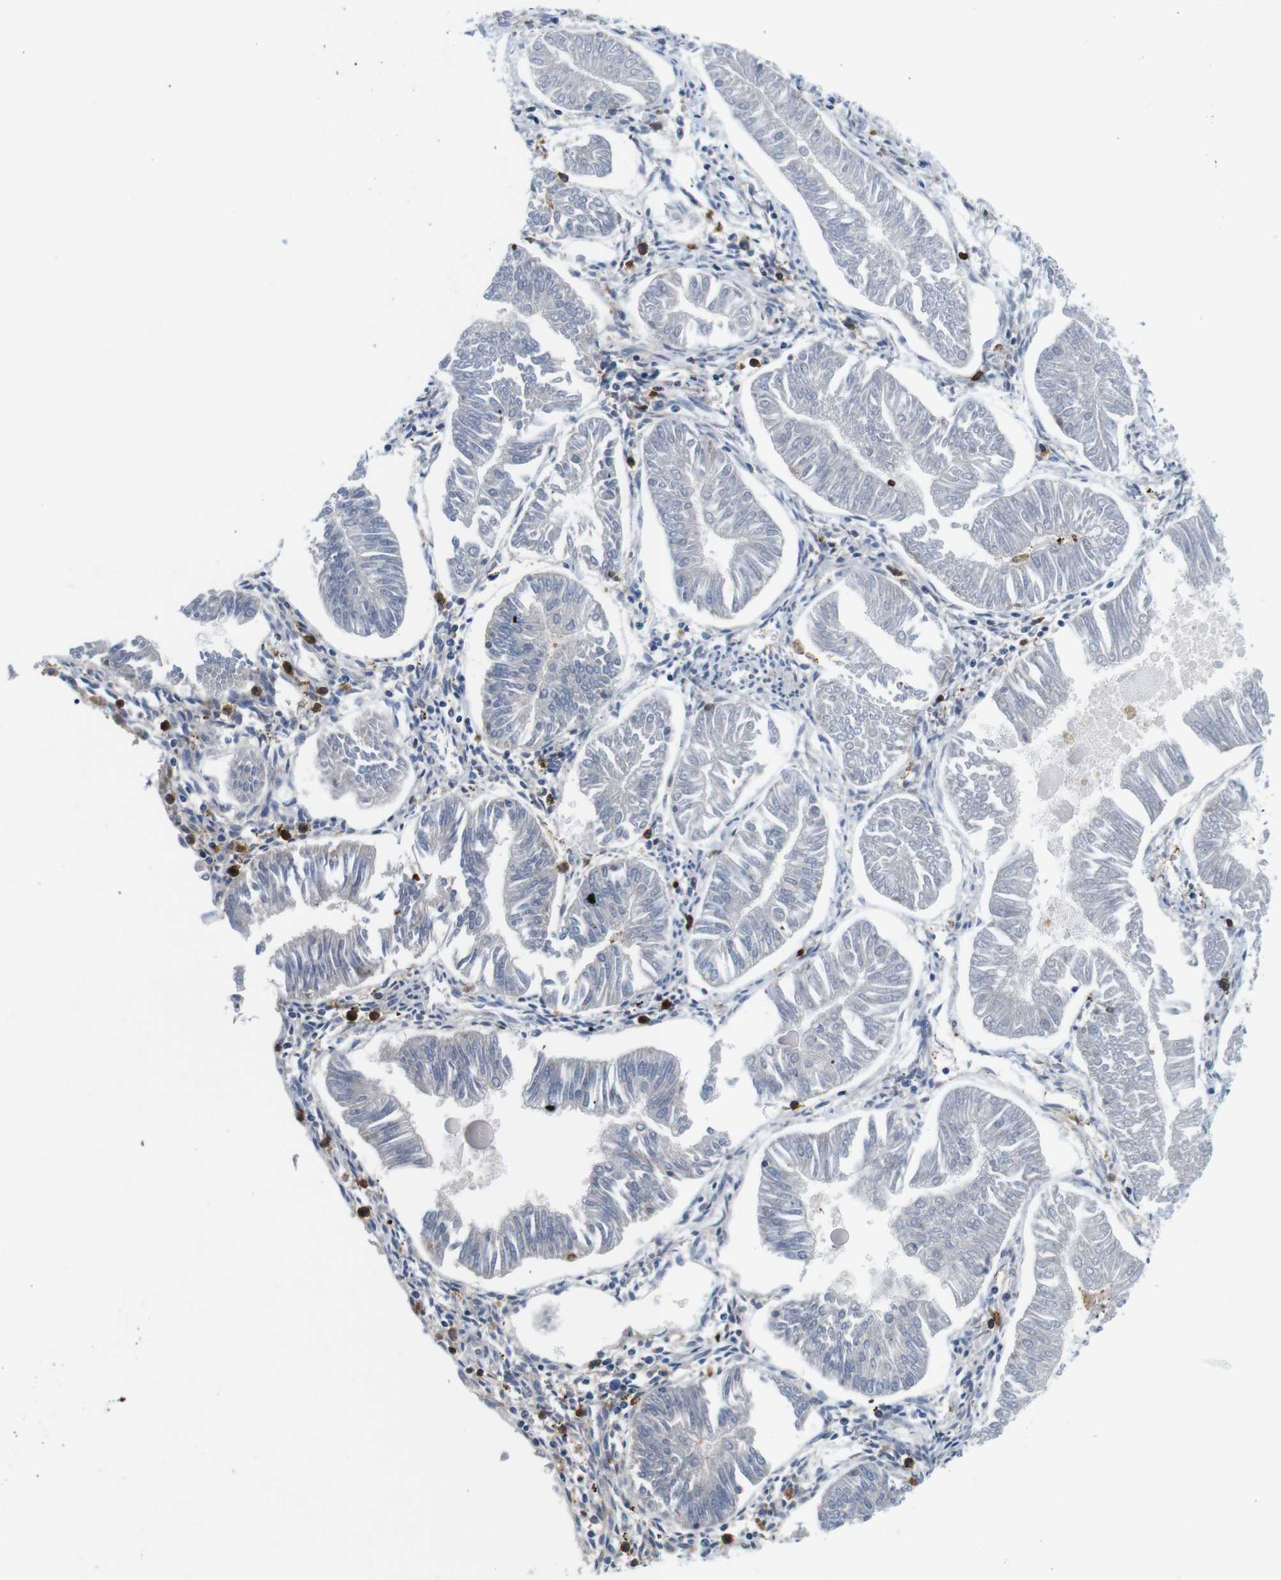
{"staining": {"intensity": "negative", "quantity": "none", "location": "none"}, "tissue": "endometrial cancer", "cell_type": "Tumor cells", "image_type": "cancer", "snomed": [{"axis": "morphology", "description": "Adenocarcinoma, NOS"}, {"axis": "topography", "description": "Endometrium"}], "caption": "IHC of human endometrial cancer exhibits no expression in tumor cells.", "gene": "CD300C", "patient": {"sex": "female", "age": 53}}